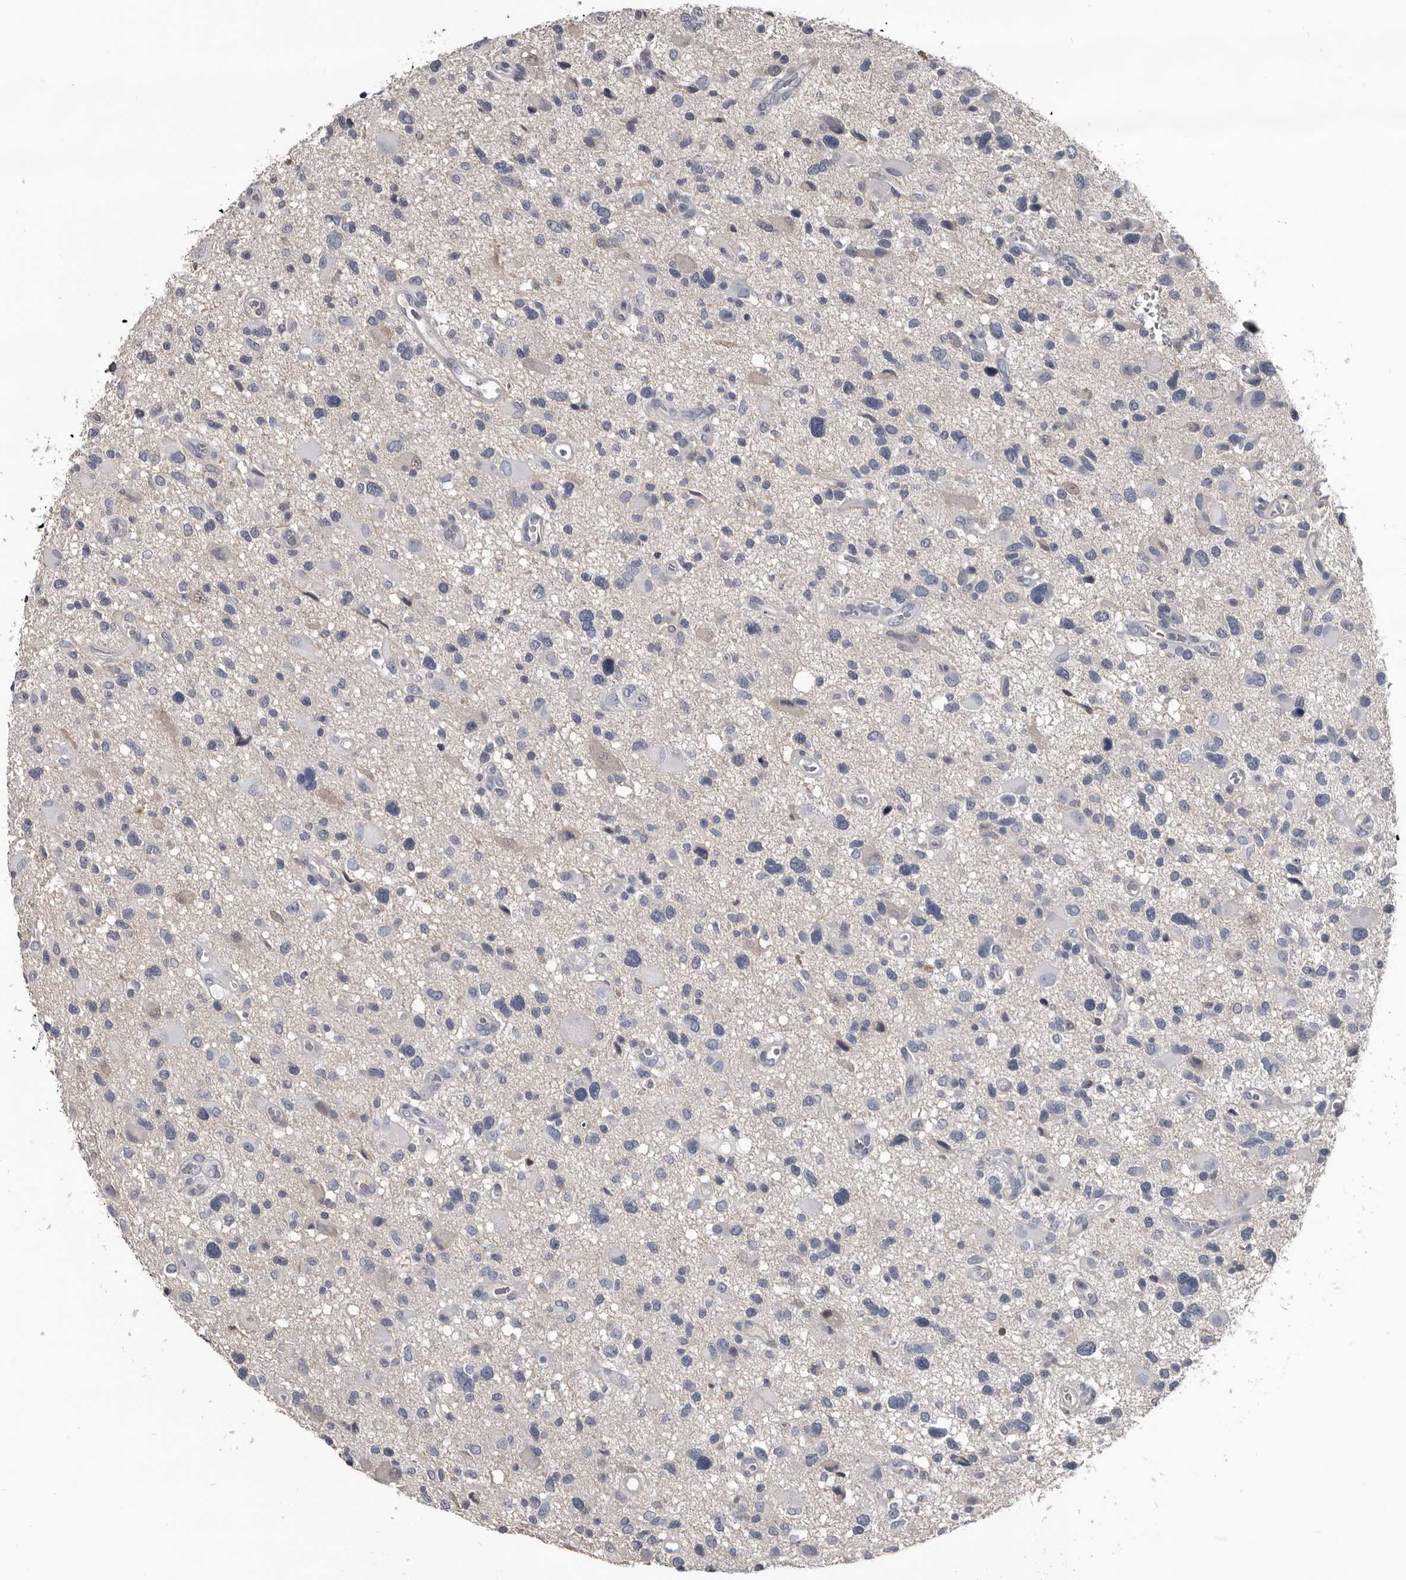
{"staining": {"intensity": "negative", "quantity": "none", "location": "none"}, "tissue": "glioma", "cell_type": "Tumor cells", "image_type": "cancer", "snomed": [{"axis": "morphology", "description": "Glioma, malignant, High grade"}, {"axis": "topography", "description": "Brain"}], "caption": "Immunohistochemistry (IHC) of high-grade glioma (malignant) exhibits no positivity in tumor cells.", "gene": "GREB1", "patient": {"sex": "male", "age": 33}}